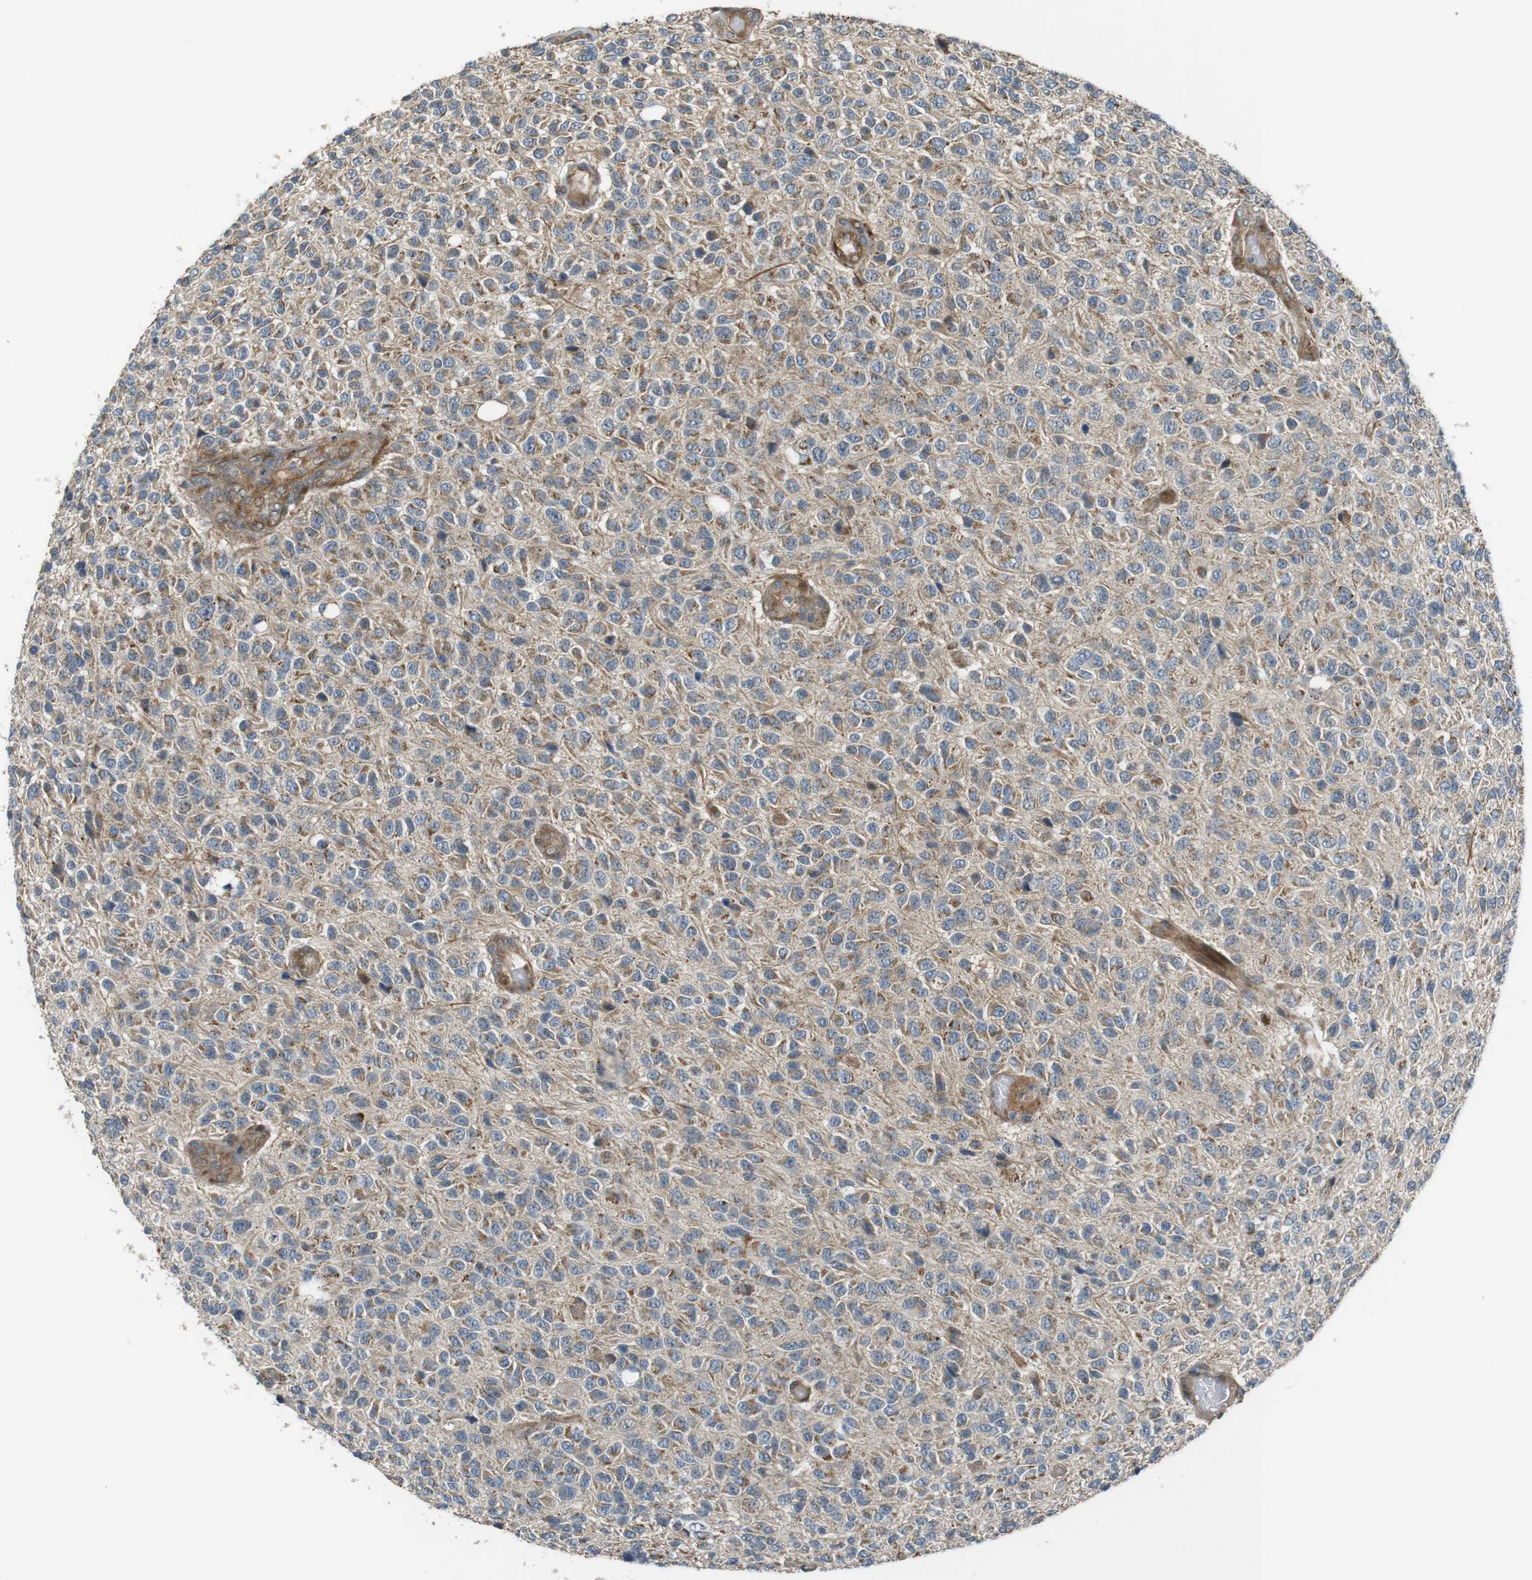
{"staining": {"intensity": "moderate", "quantity": "<25%", "location": "cytoplasmic/membranous"}, "tissue": "glioma", "cell_type": "Tumor cells", "image_type": "cancer", "snomed": [{"axis": "morphology", "description": "Glioma, malignant, High grade"}, {"axis": "topography", "description": "pancreas cauda"}], "caption": "The immunohistochemical stain highlights moderate cytoplasmic/membranous expression in tumor cells of malignant glioma (high-grade) tissue. (DAB (3,3'-diaminobenzidine) IHC with brightfield microscopy, high magnification).", "gene": "IFFO2", "patient": {"sex": "male", "age": 60}}